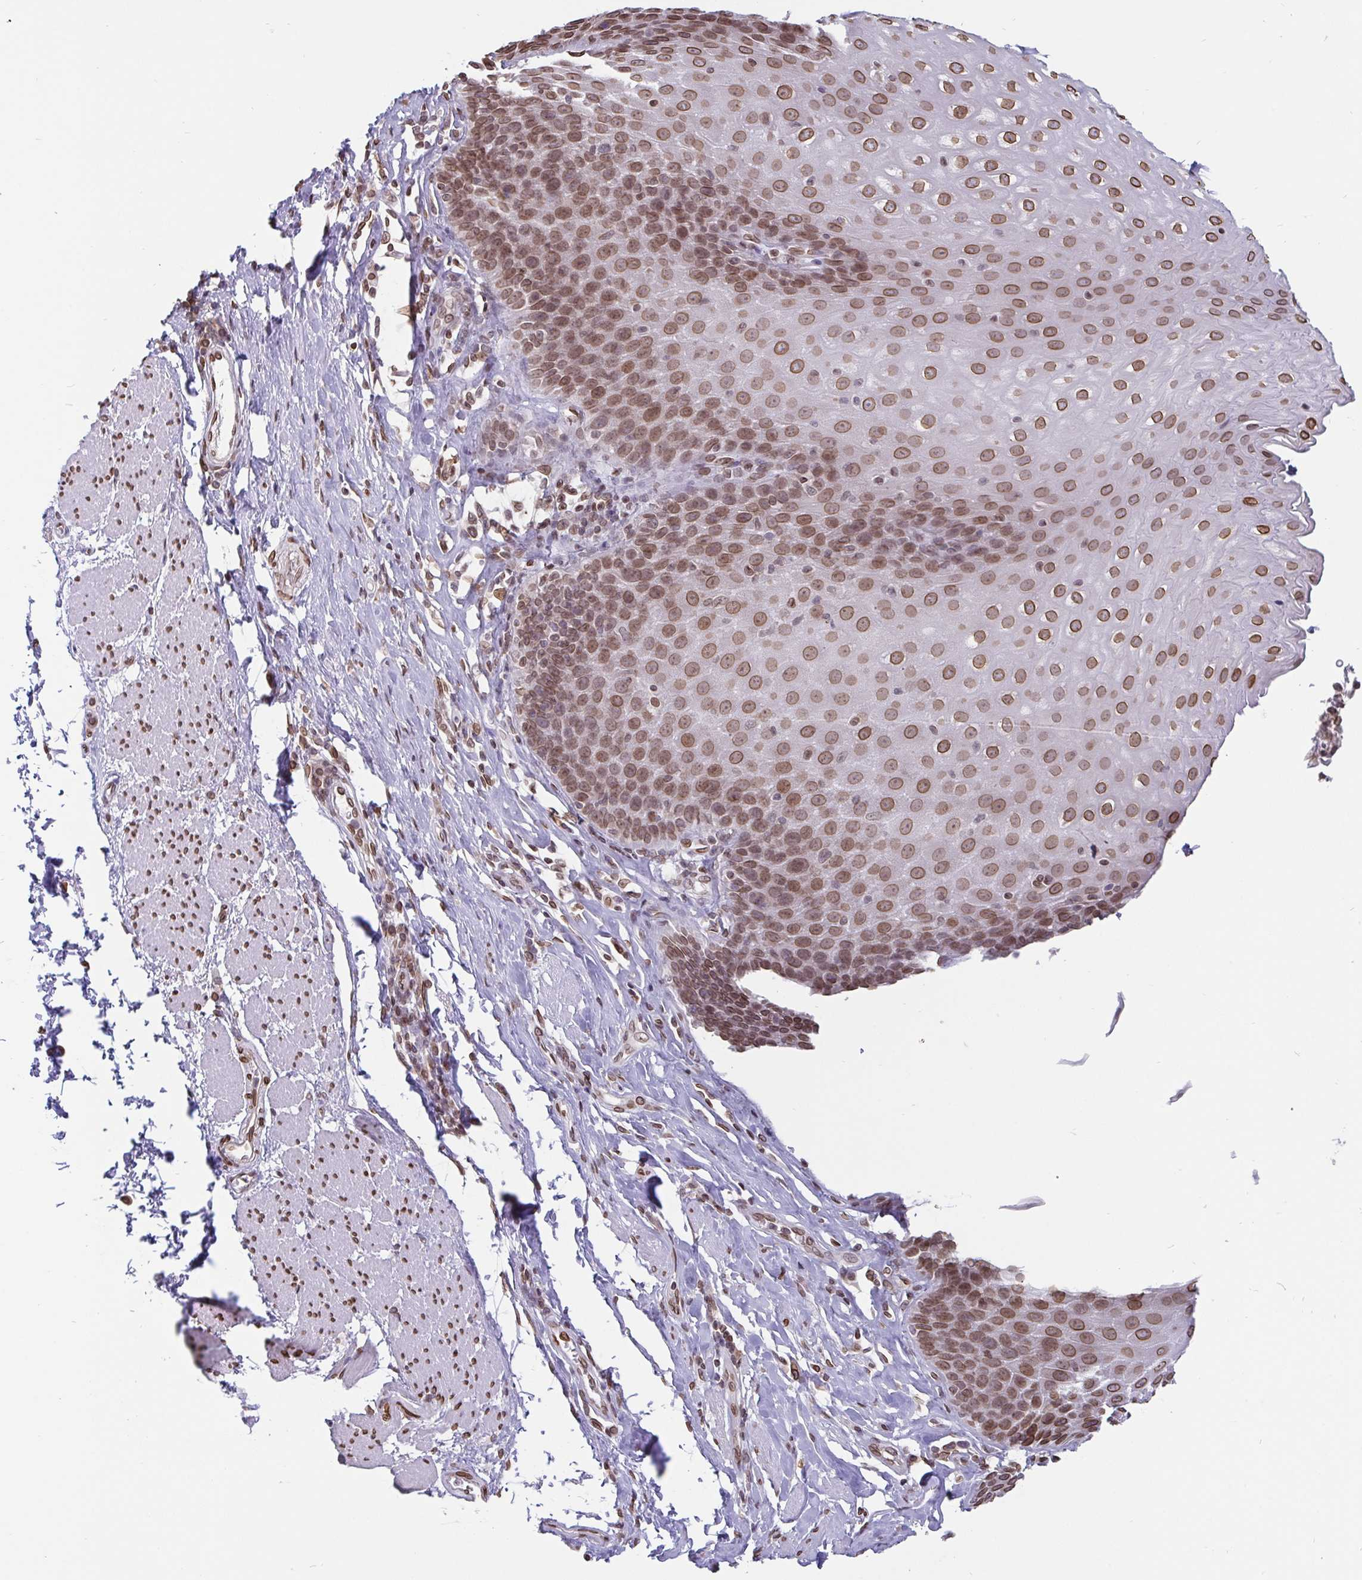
{"staining": {"intensity": "moderate", "quantity": ">75%", "location": "cytoplasmic/membranous,nuclear"}, "tissue": "esophagus", "cell_type": "Squamous epithelial cells", "image_type": "normal", "snomed": [{"axis": "morphology", "description": "Normal tissue, NOS"}, {"axis": "topography", "description": "Esophagus"}], "caption": "Immunohistochemical staining of benign human esophagus demonstrates >75% levels of moderate cytoplasmic/membranous,nuclear protein expression in about >75% of squamous epithelial cells.", "gene": "EMD", "patient": {"sex": "female", "age": 61}}